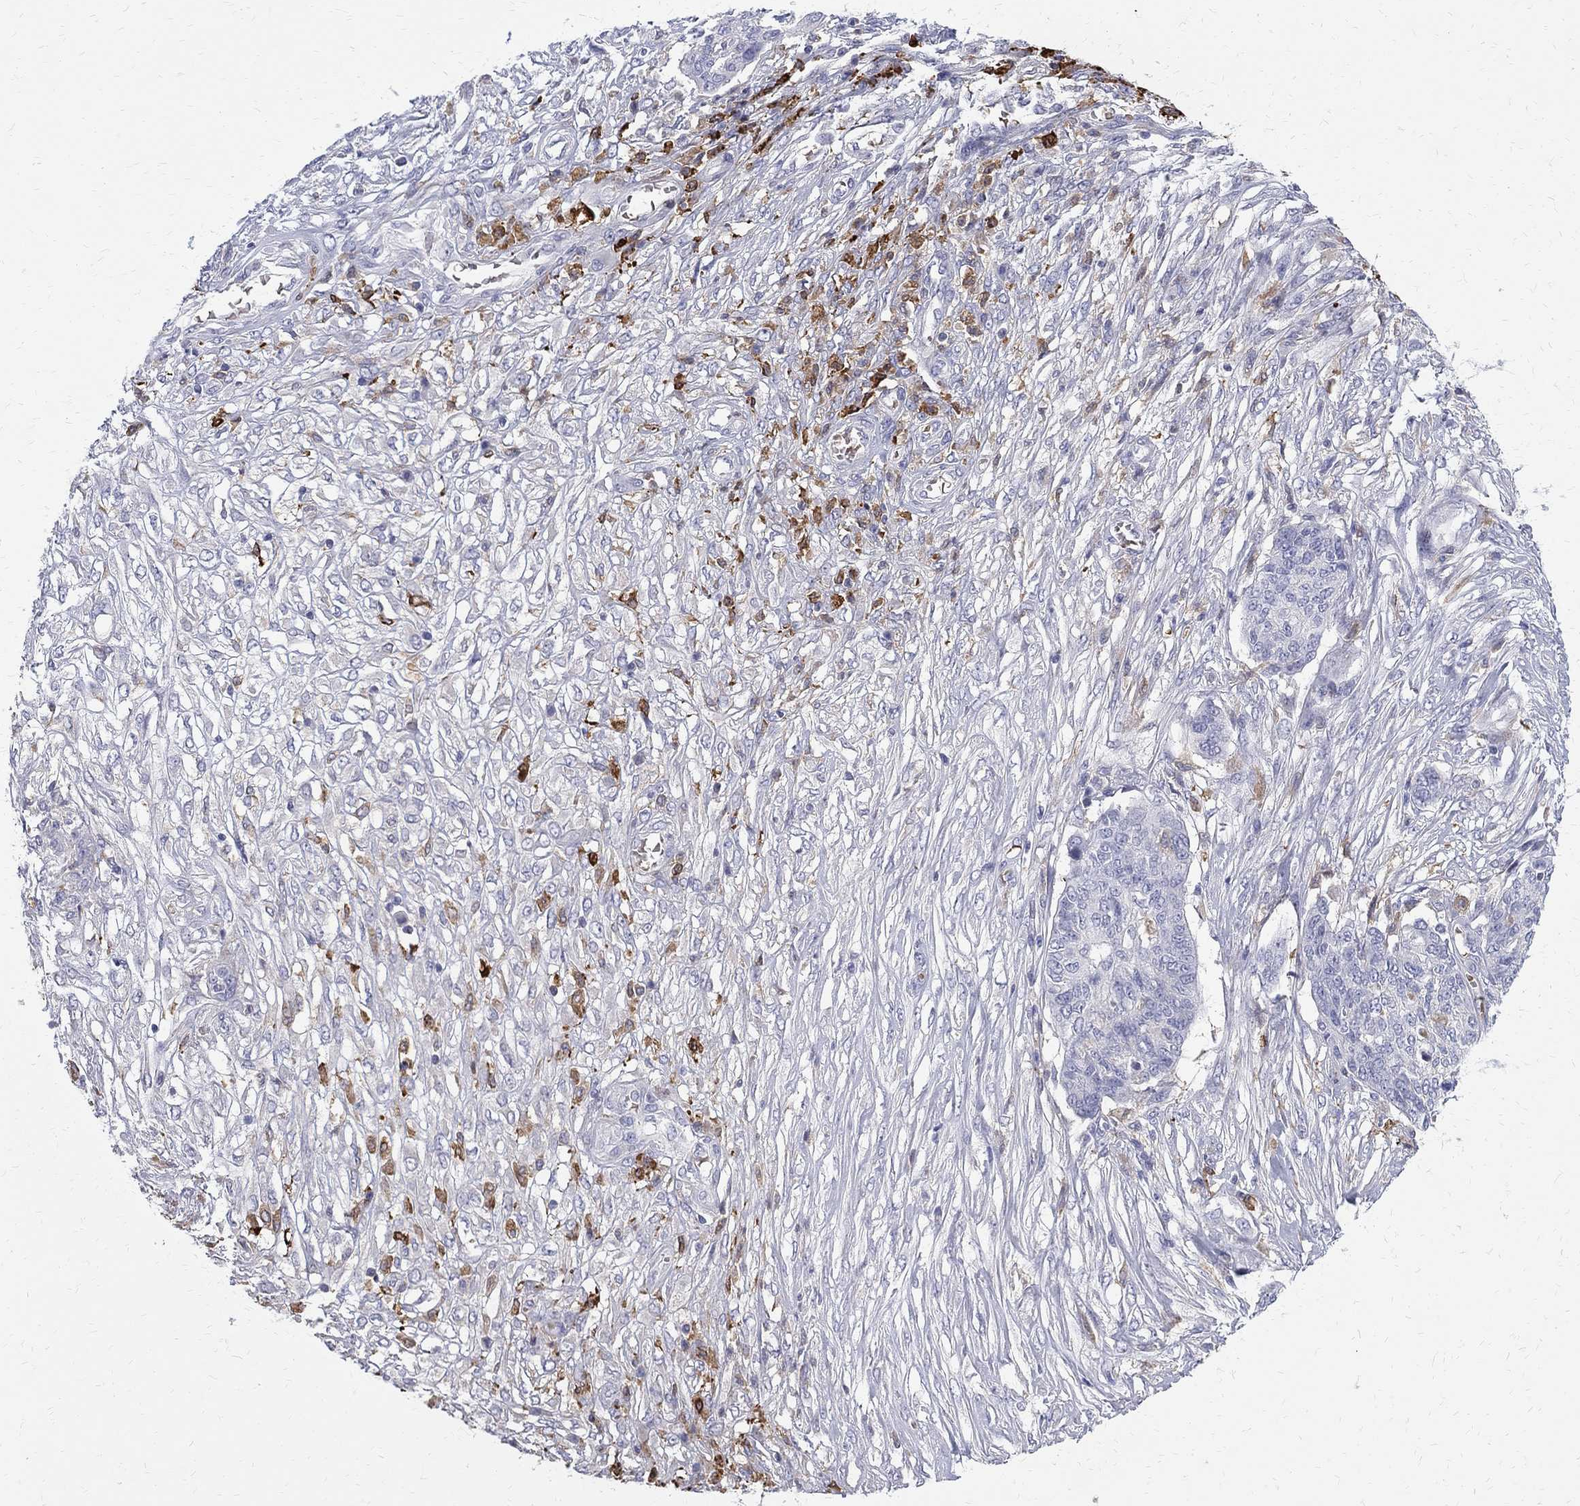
{"staining": {"intensity": "negative", "quantity": "none", "location": "none"}, "tissue": "ovarian cancer", "cell_type": "Tumor cells", "image_type": "cancer", "snomed": [{"axis": "morphology", "description": "Cystadenocarcinoma, serous, NOS"}, {"axis": "topography", "description": "Ovary"}], "caption": "Immunohistochemistry (IHC) of human serous cystadenocarcinoma (ovarian) exhibits no staining in tumor cells.", "gene": "AGER", "patient": {"sex": "female", "age": 67}}